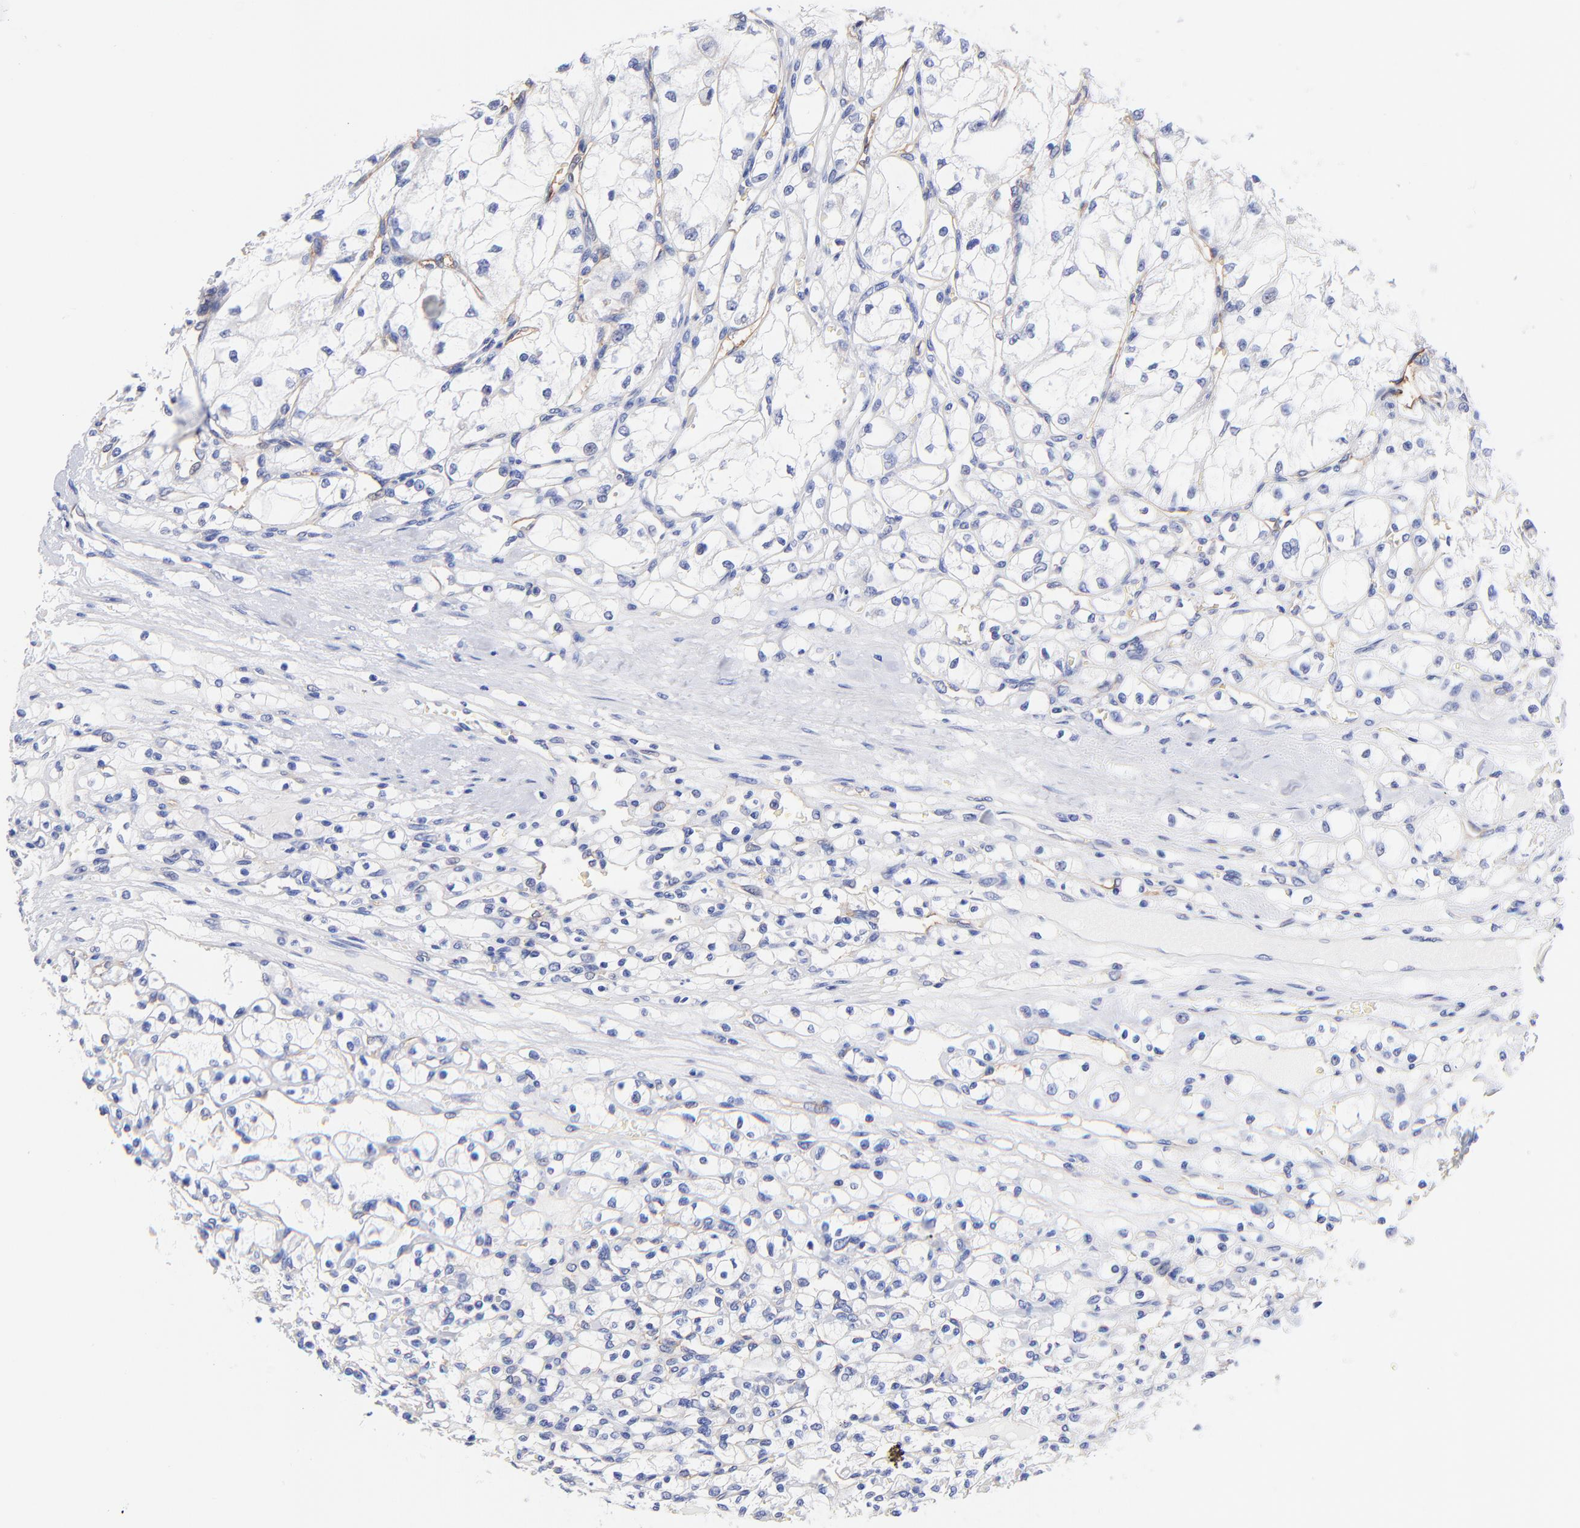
{"staining": {"intensity": "negative", "quantity": "none", "location": "none"}, "tissue": "renal cancer", "cell_type": "Tumor cells", "image_type": "cancer", "snomed": [{"axis": "morphology", "description": "Adenocarcinoma, NOS"}, {"axis": "topography", "description": "Kidney"}], "caption": "IHC photomicrograph of neoplastic tissue: human renal cancer stained with DAB exhibits no significant protein staining in tumor cells.", "gene": "SLC44A2", "patient": {"sex": "male", "age": 61}}